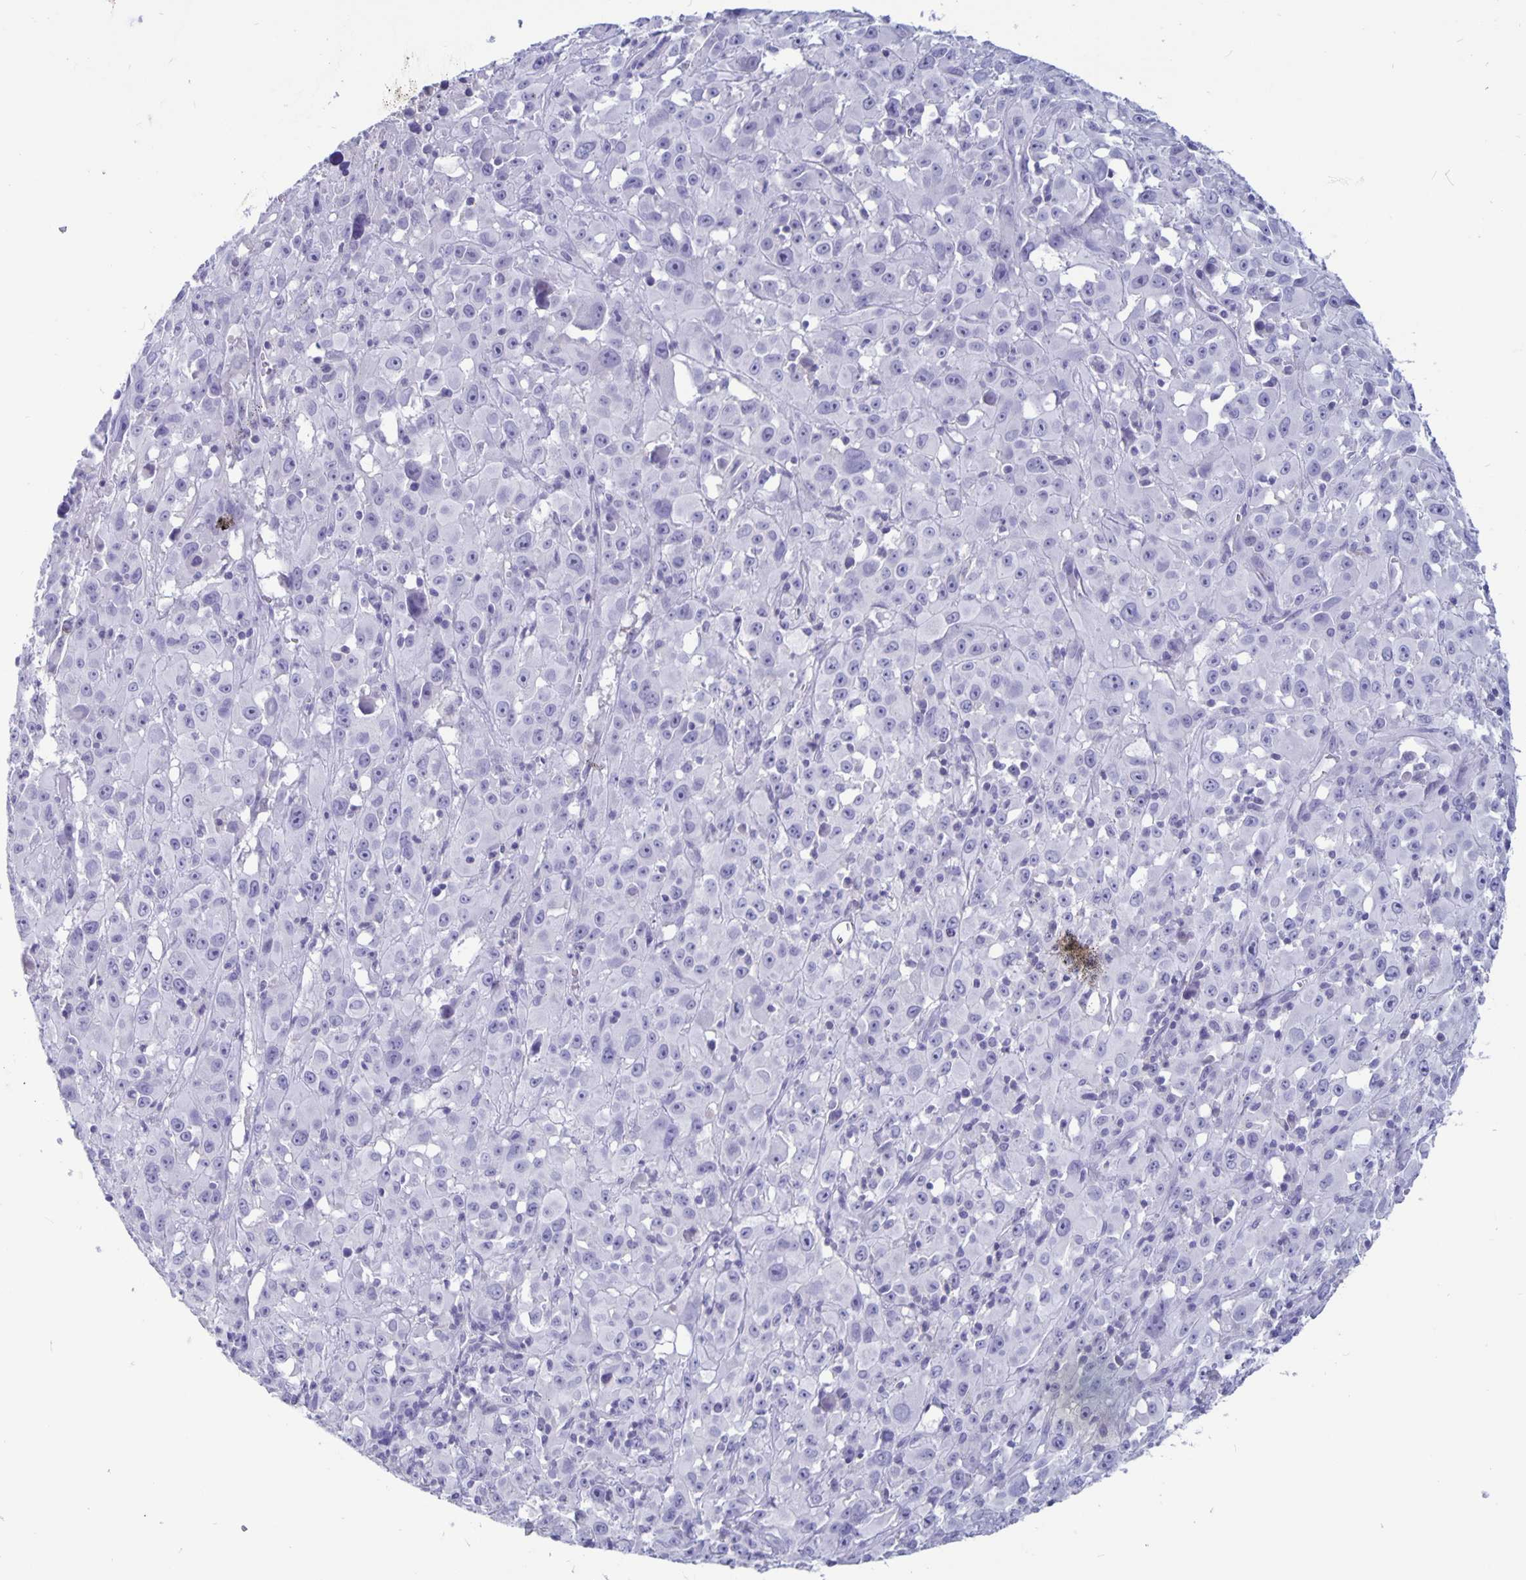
{"staining": {"intensity": "negative", "quantity": "none", "location": "none"}, "tissue": "melanoma", "cell_type": "Tumor cells", "image_type": "cancer", "snomed": [{"axis": "morphology", "description": "Malignant melanoma, Metastatic site"}, {"axis": "topography", "description": "Soft tissue"}], "caption": "High magnification brightfield microscopy of melanoma stained with DAB (3,3'-diaminobenzidine) (brown) and counterstained with hematoxylin (blue): tumor cells show no significant staining.", "gene": "BPIFA3", "patient": {"sex": "male", "age": 50}}